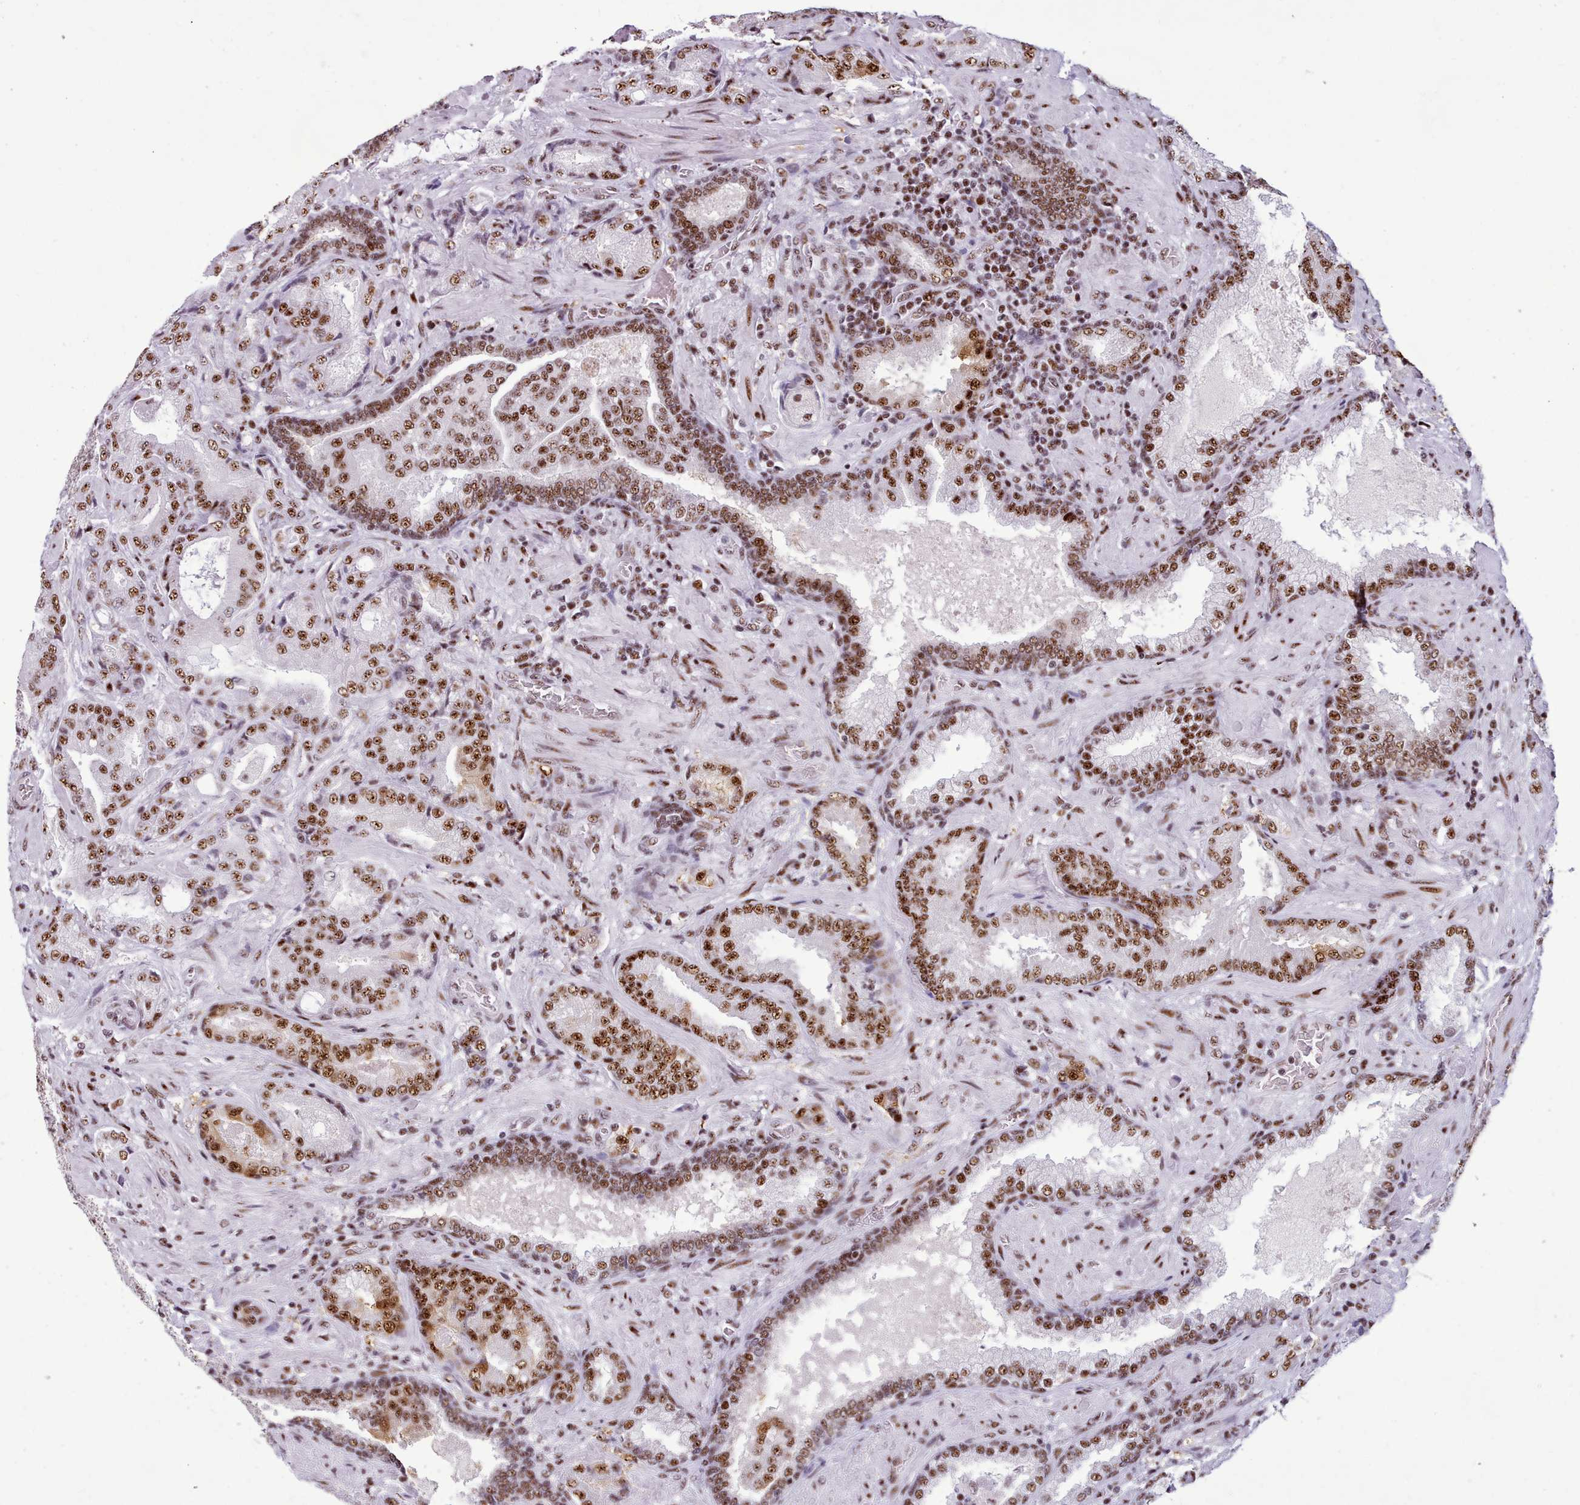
{"staining": {"intensity": "moderate", "quantity": ">75%", "location": "nuclear"}, "tissue": "prostate cancer", "cell_type": "Tumor cells", "image_type": "cancer", "snomed": [{"axis": "morphology", "description": "Adenocarcinoma, High grade"}, {"axis": "topography", "description": "Prostate"}], "caption": "Approximately >75% of tumor cells in human prostate high-grade adenocarcinoma display moderate nuclear protein positivity as visualized by brown immunohistochemical staining.", "gene": "TMEM35B", "patient": {"sex": "male", "age": 68}}